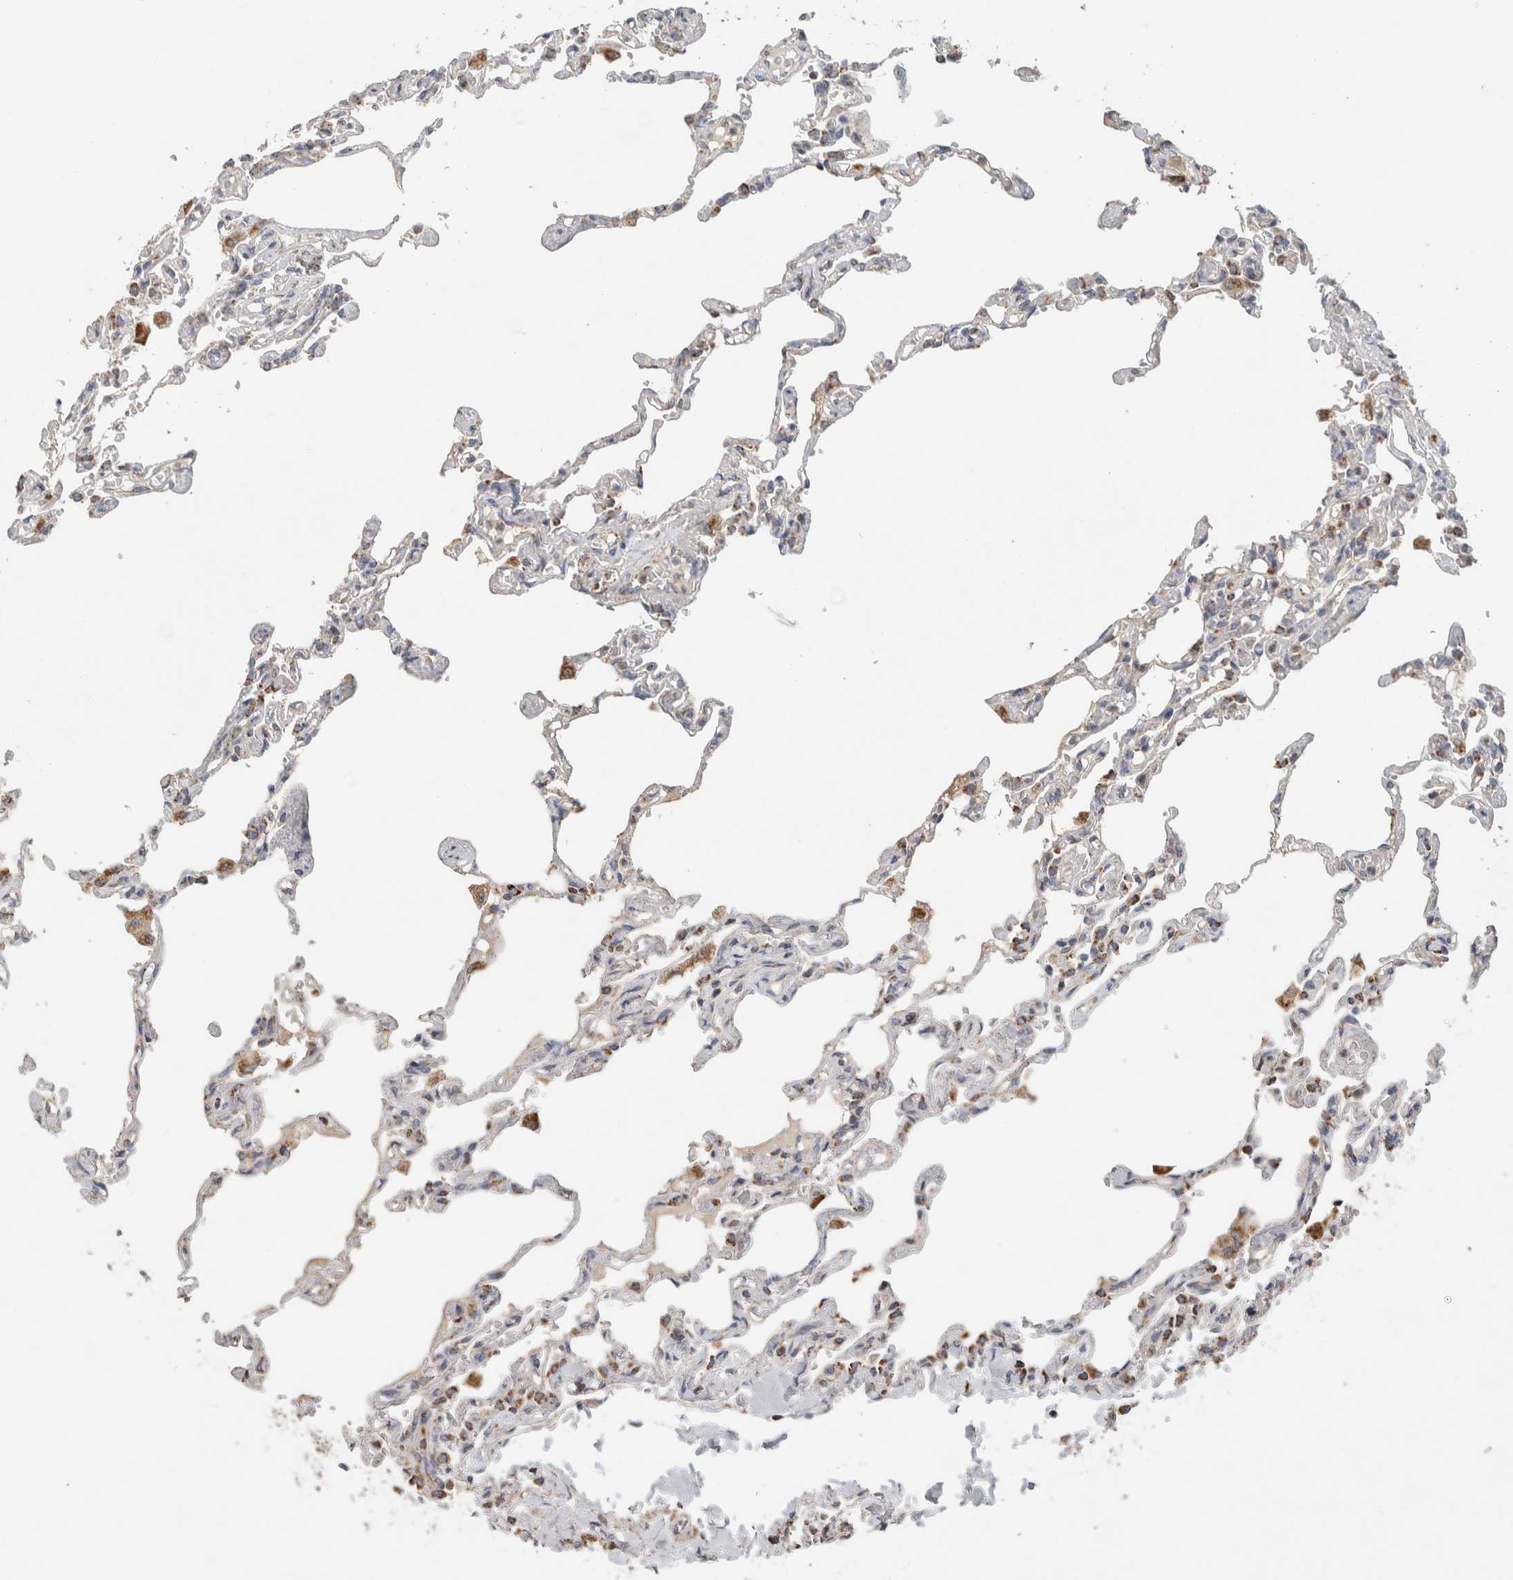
{"staining": {"intensity": "moderate", "quantity": "25%-75%", "location": "cytoplasmic/membranous"}, "tissue": "lung", "cell_type": "Alveolar cells", "image_type": "normal", "snomed": [{"axis": "morphology", "description": "Normal tissue, NOS"}, {"axis": "topography", "description": "Lung"}], "caption": "Lung stained for a protein (brown) demonstrates moderate cytoplasmic/membranous positive staining in approximately 25%-75% of alveolar cells.", "gene": "ST8SIA1", "patient": {"sex": "male", "age": 21}}